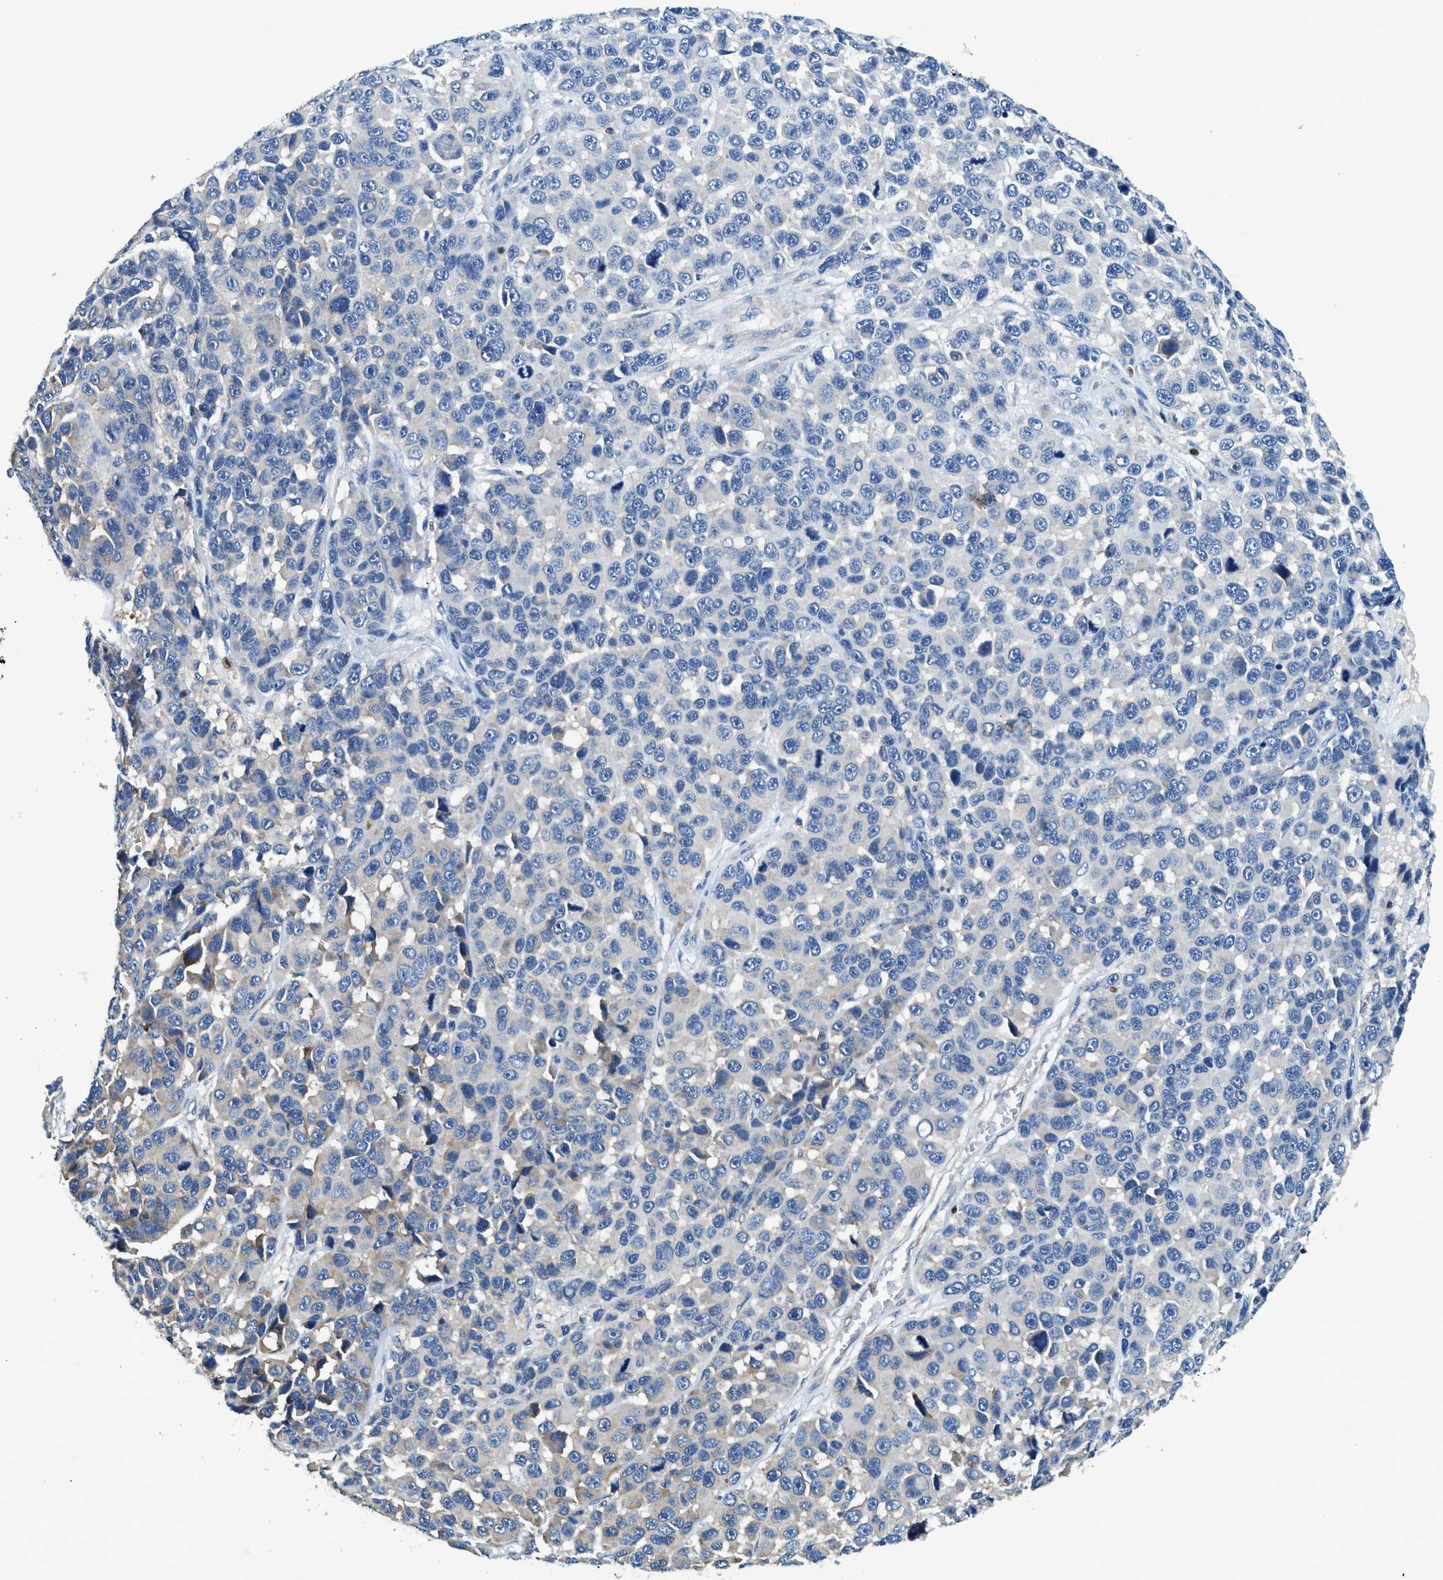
{"staining": {"intensity": "negative", "quantity": "none", "location": "none"}, "tissue": "melanoma", "cell_type": "Tumor cells", "image_type": "cancer", "snomed": [{"axis": "morphology", "description": "Malignant melanoma, NOS"}, {"axis": "topography", "description": "Skin"}], "caption": "The micrograph demonstrates no staining of tumor cells in melanoma.", "gene": "TOX", "patient": {"sex": "male", "age": 53}}